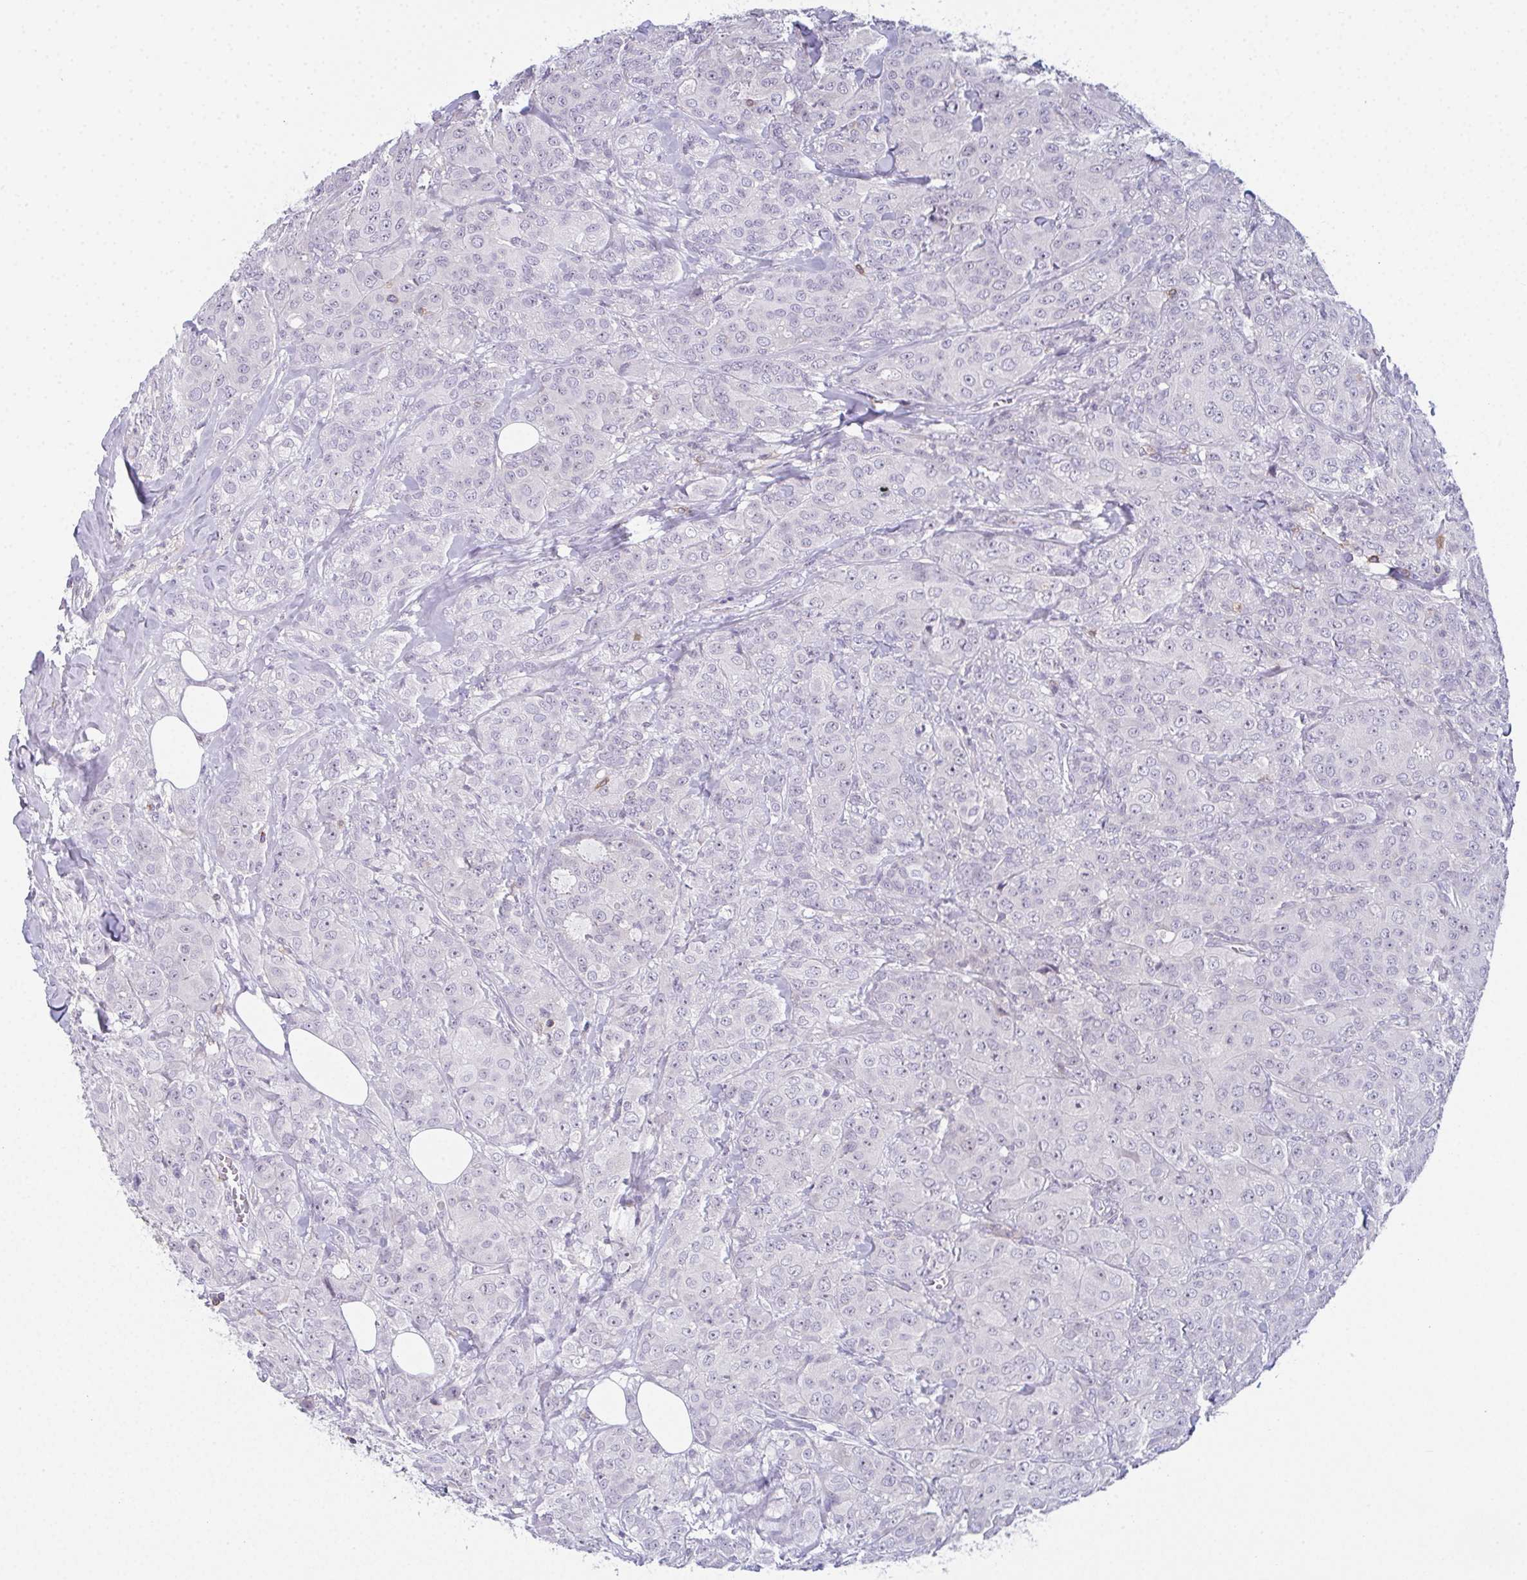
{"staining": {"intensity": "negative", "quantity": "none", "location": "none"}, "tissue": "breast cancer", "cell_type": "Tumor cells", "image_type": "cancer", "snomed": [{"axis": "morphology", "description": "Normal tissue, NOS"}, {"axis": "morphology", "description": "Duct carcinoma"}, {"axis": "topography", "description": "Breast"}], "caption": "IHC micrograph of human breast intraductal carcinoma stained for a protein (brown), which reveals no staining in tumor cells.", "gene": "CD80", "patient": {"sex": "female", "age": 43}}